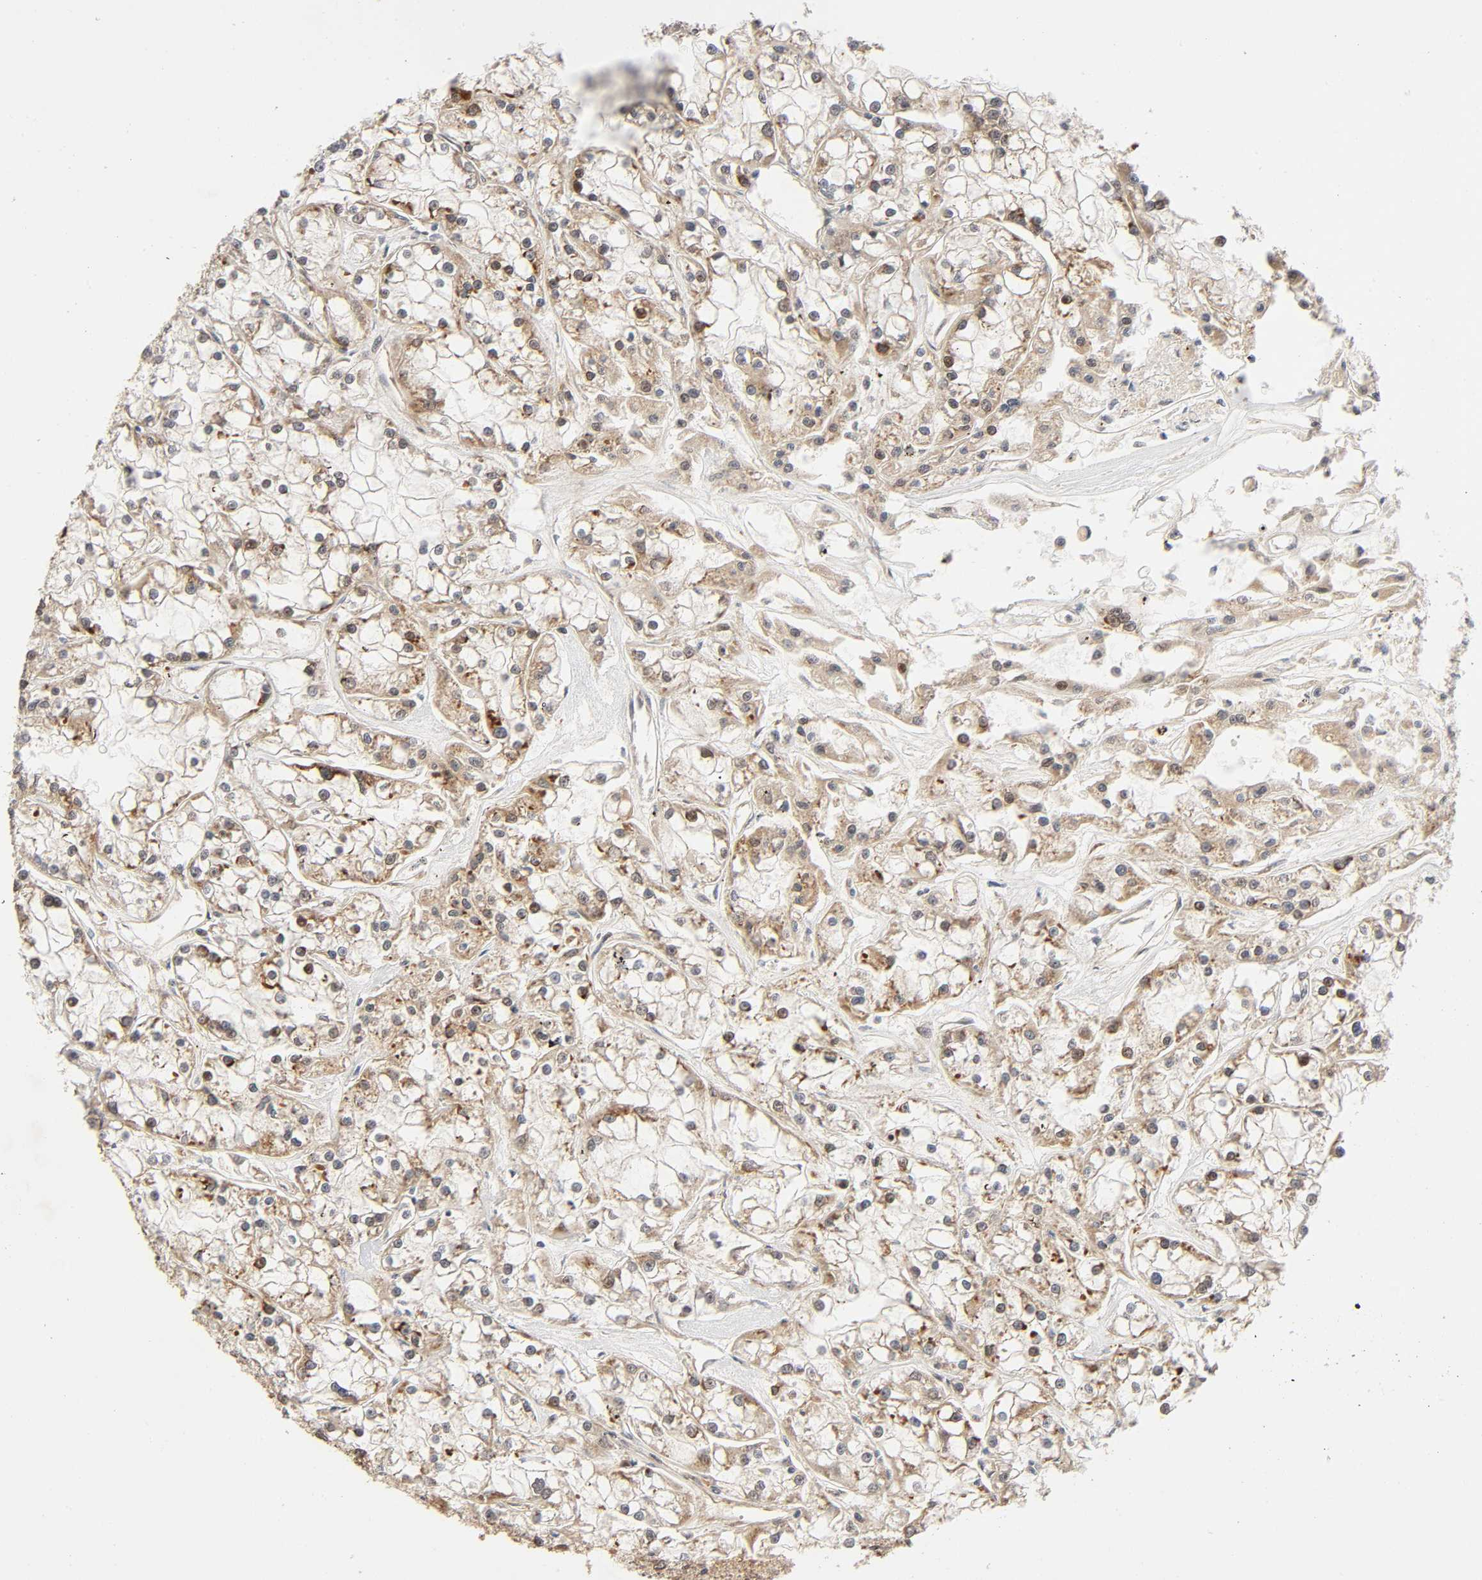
{"staining": {"intensity": "weak", "quantity": "25%-75%", "location": "cytoplasmic/membranous"}, "tissue": "renal cancer", "cell_type": "Tumor cells", "image_type": "cancer", "snomed": [{"axis": "morphology", "description": "Adenocarcinoma, NOS"}, {"axis": "topography", "description": "Kidney"}], "caption": "This image exhibits immunohistochemistry (IHC) staining of human adenocarcinoma (renal), with low weak cytoplasmic/membranous expression in about 25%-75% of tumor cells.", "gene": "IQCJ-SCHIP1", "patient": {"sex": "female", "age": 52}}